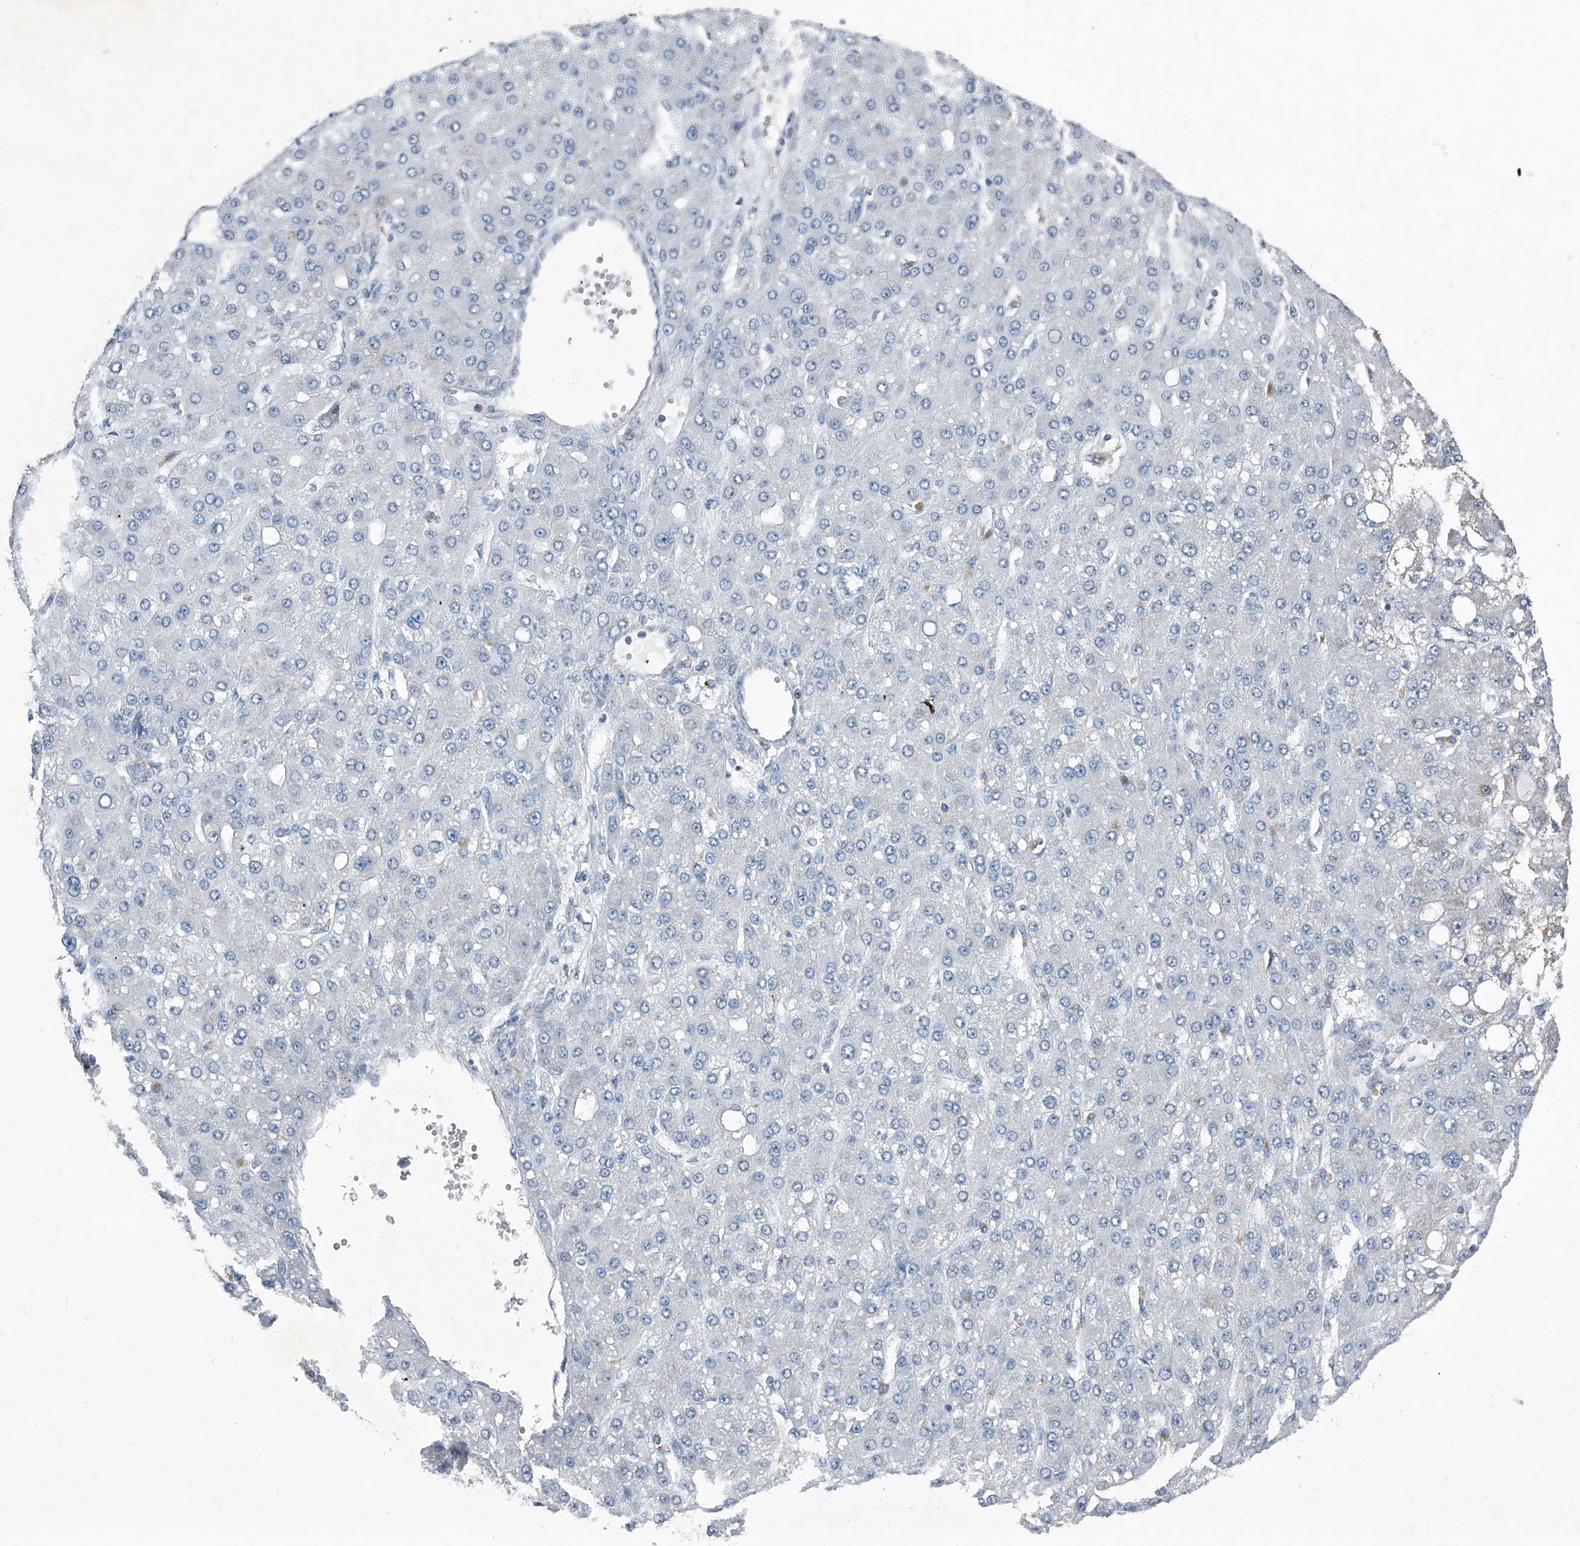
{"staining": {"intensity": "negative", "quantity": "none", "location": "none"}, "tissue": "liver cancer", "cell_type": "Tumor cells", "image_type": "cancer", "snomed": [{"axis": "morphology", "description": "Carcinoma, Hepatocellular, NOS"}, {"axis": "topography", "description": "Liver"}], "caption": "DAB immunohistochemical staining of hepatocellular carcinoma (liver) reveals no significant expression in tumor cells.", "gene": "CHRNA7", "patient": {"sex": "male", "age": 67}}